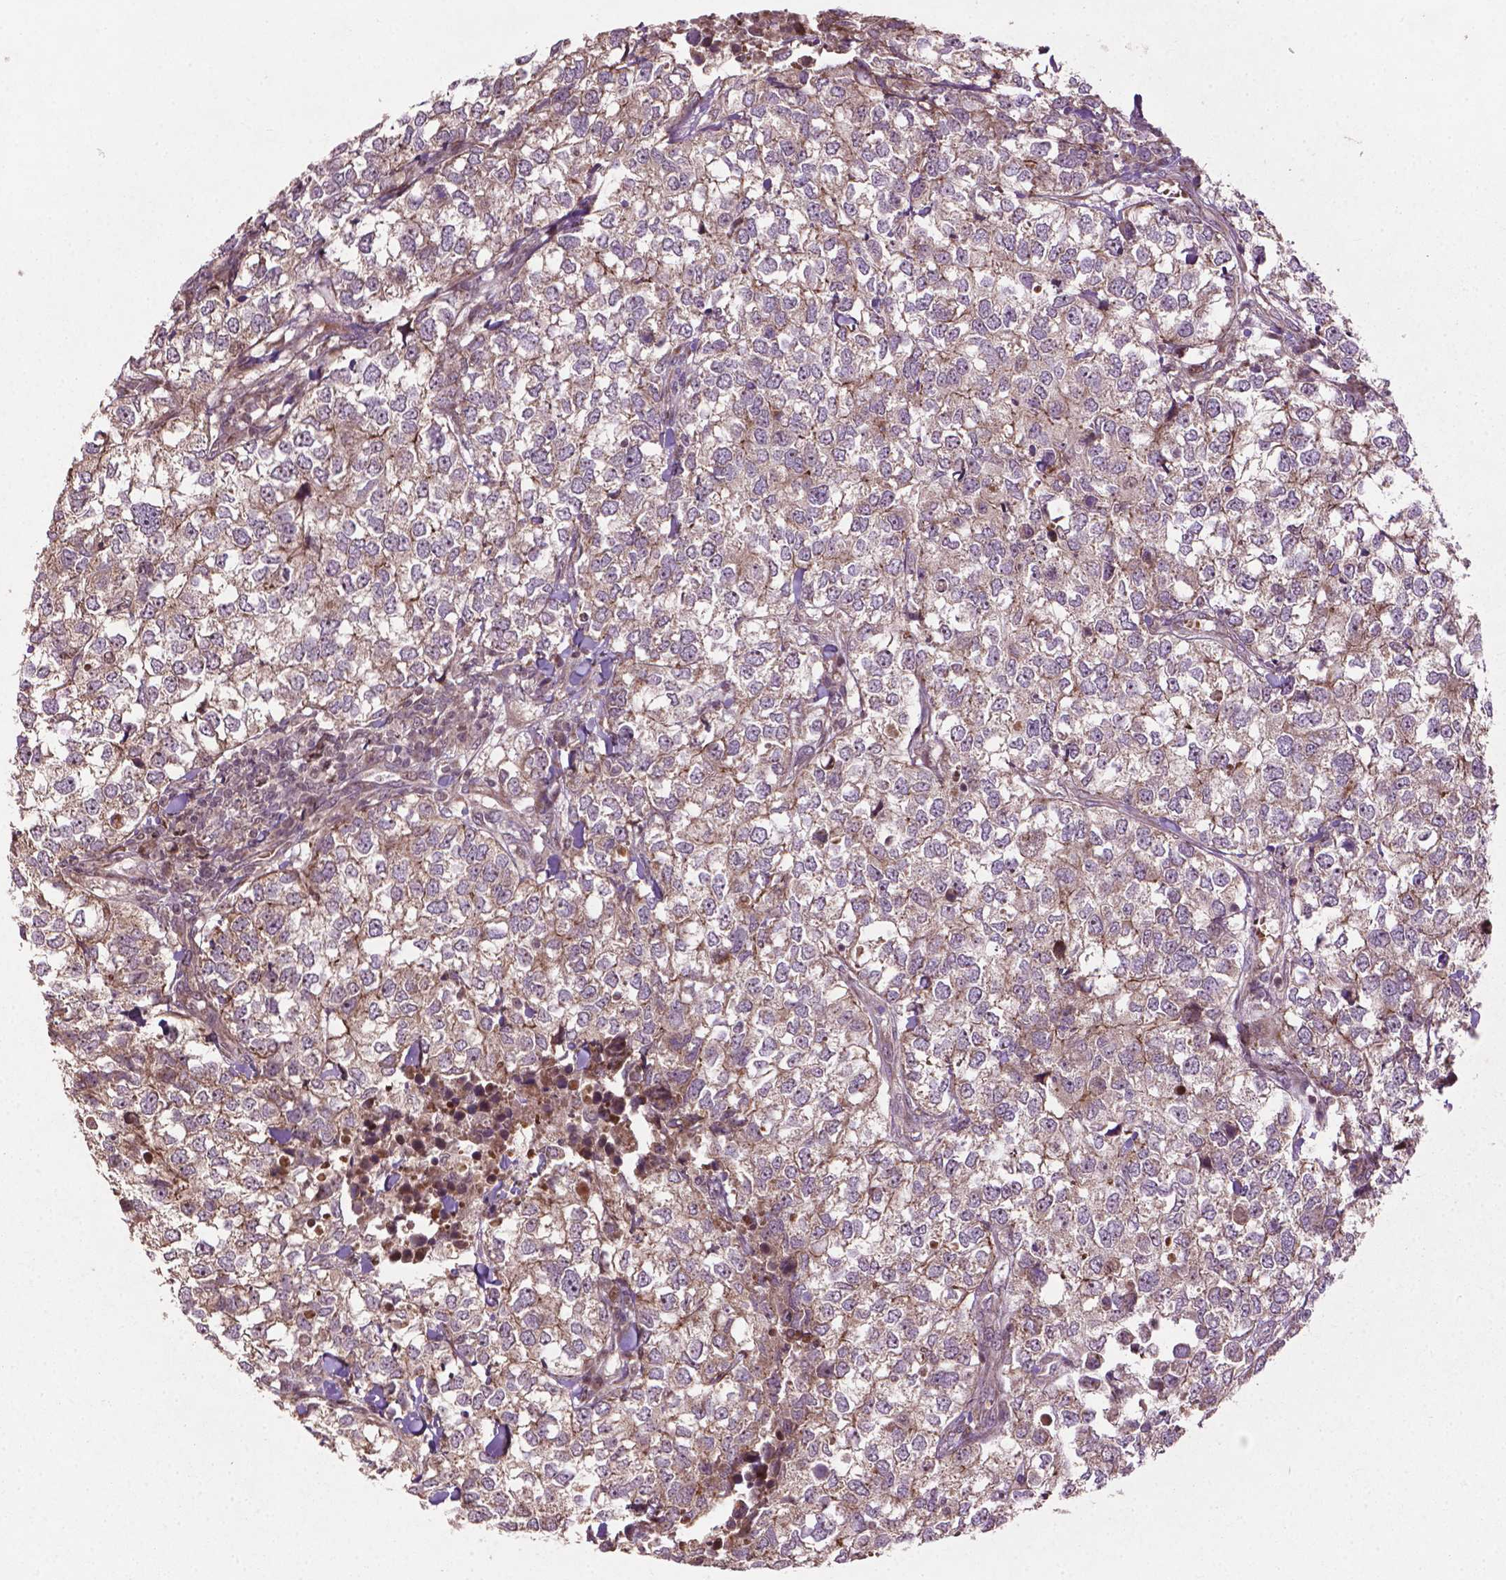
{"staining": {"intensity": "moderate", "quantity": "25%-75%", "location": "cytoplasmic/membranous,nuclear"}, "tissue": "breast cancer", "cell_type": "Tumor cells", "image_type": "cancer", "snomed": [{"axis": "morphology", "description": "Duct carcinoma"}, {"axis": "topography", "description": "Breast"}], "caption": "Immunohistochemical staining of human breast cancer (invasive ductal carcinoma) reveals medium levels of moderate cytoplasmic/membranous and nuclear protein staining in about 25%-75% of tumor cells. (brown staining indicates protein expression, while blue staining denotes nuclei).", "gene": "B3GALNT2", "patient": {"sex": "female", "age": 30}}